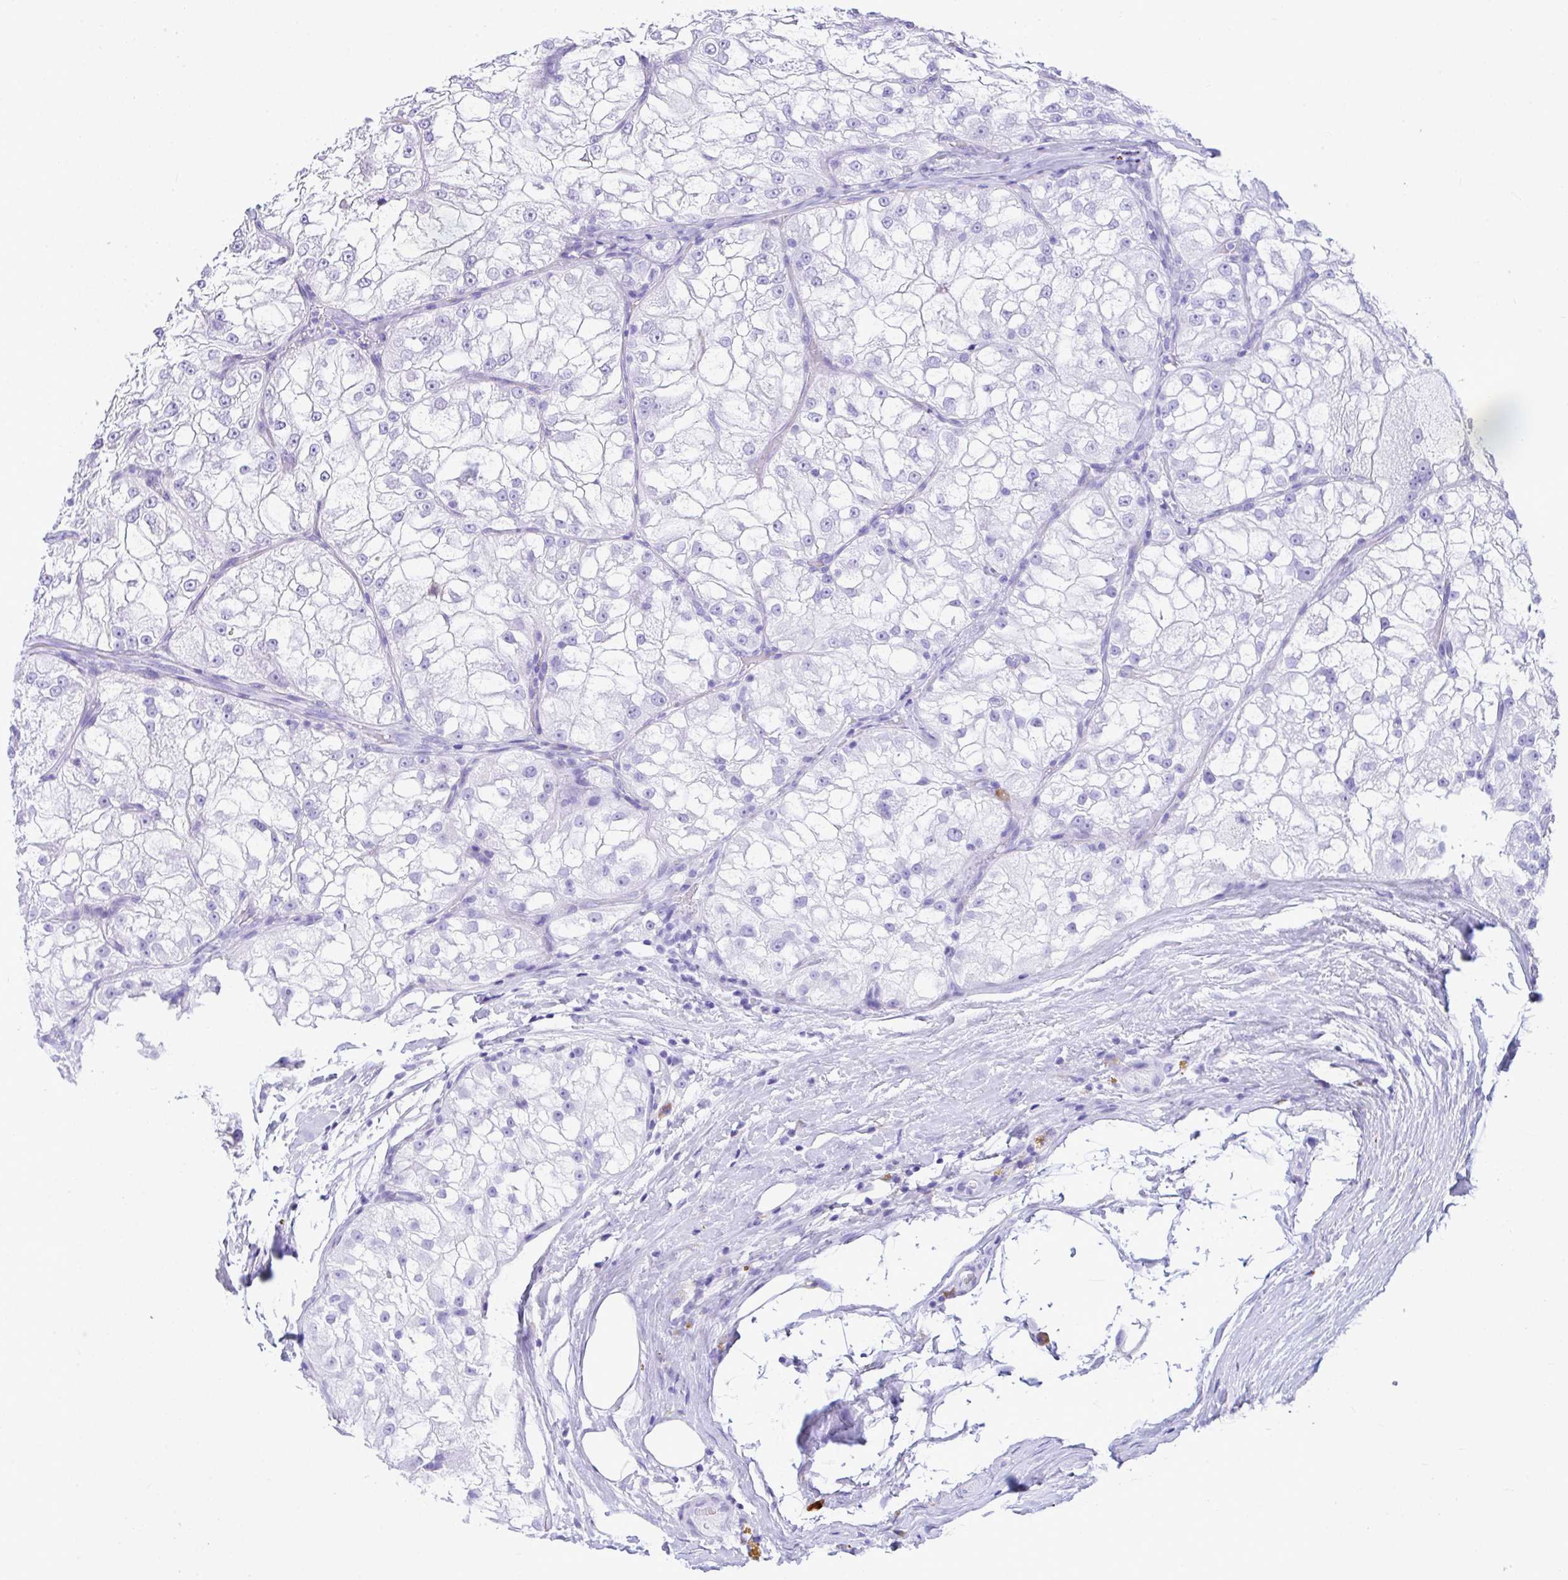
{"staining": {"intensity": "negative", "quantity": "none", "location": "none"}, "tissue": "renal cancer", "cell_type": "Tumor cells", "image_type": "cancer", "snomed": [{"axis": "morphology", "description": "Adenocarcinoma, NOS"}, {"axis": "topography", "description": "Kidney"}], "caption": "High power microscopy histopathology image of an IHC histopathology image of adenocarcinoma (renal), revealing no significant positivity in tumor cells.", "gene": "BEST4", "patient": {"sex": "female", "age": 72}}